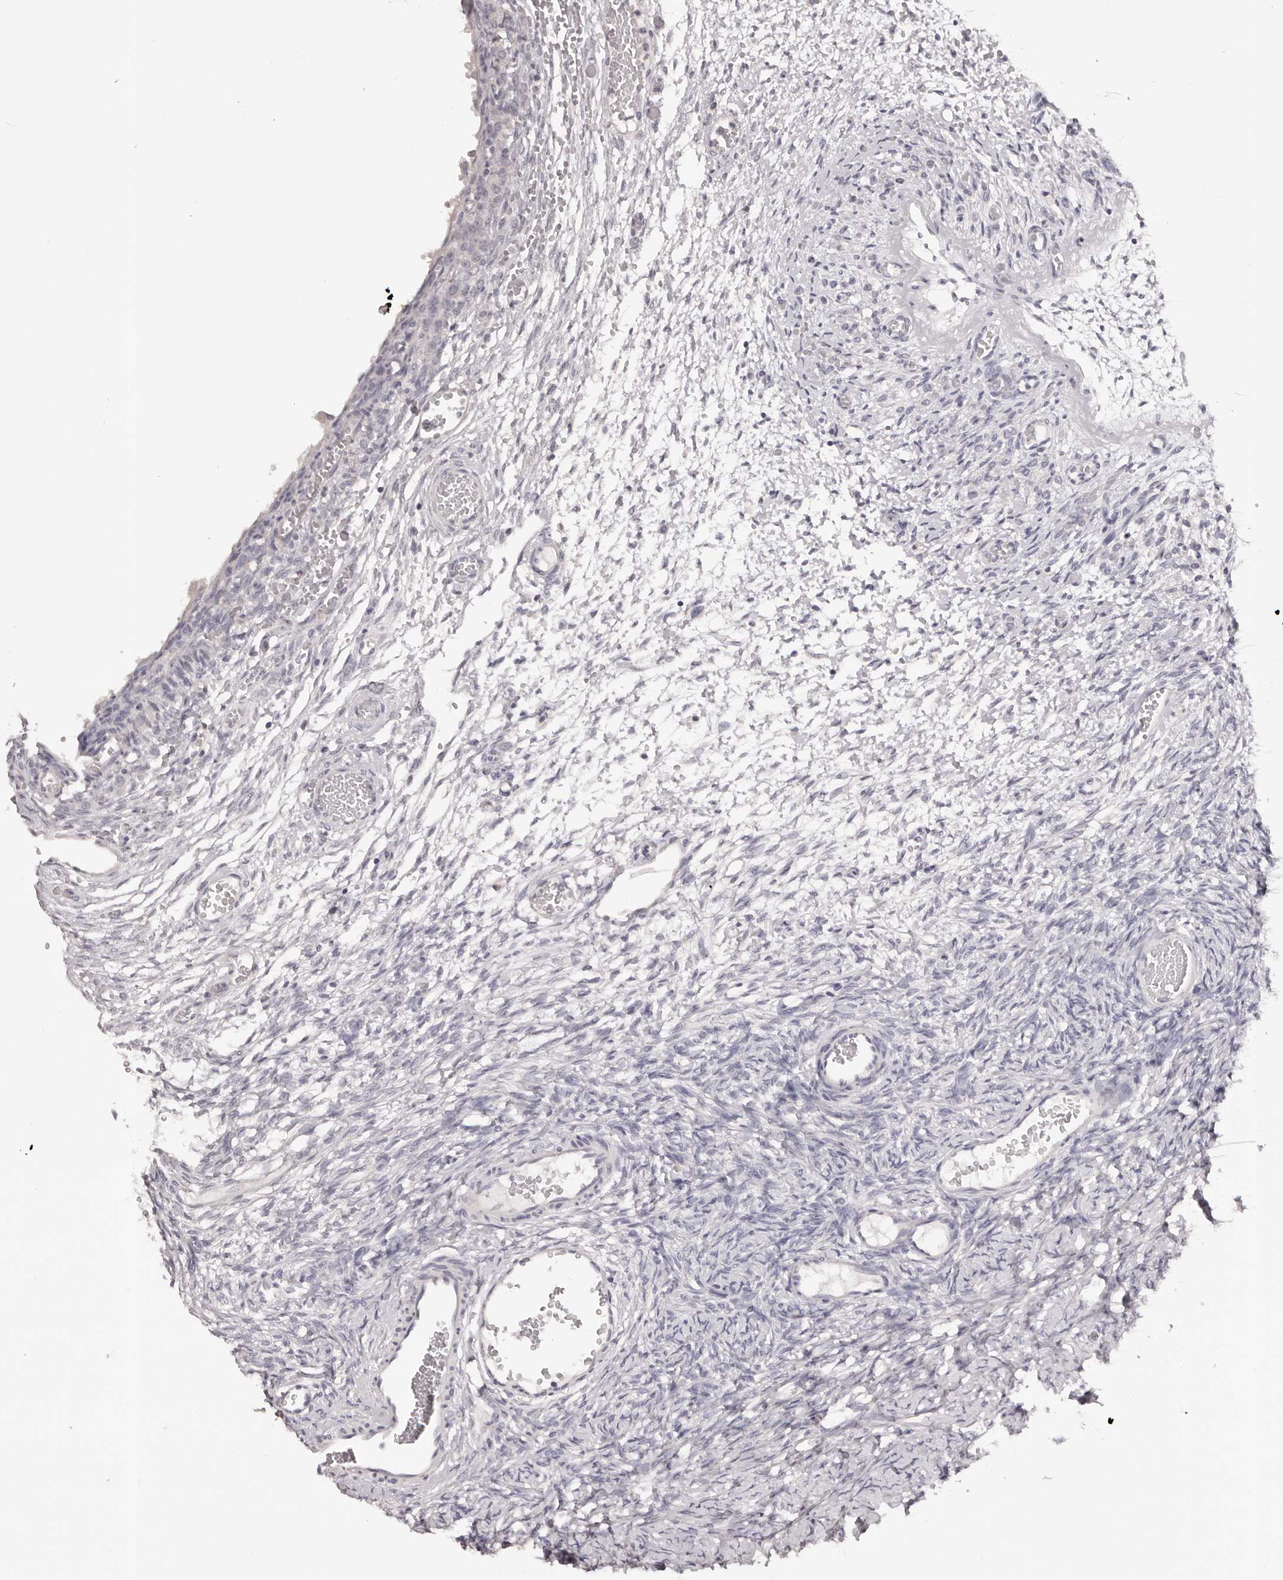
{"staining": {"intensity": "negative", "quantity": "none", "location": "none"}, "tissue": "ovary", "cell_type": "Follicle cells", "image_type": "normal", "snomed": [{"axis": "morphology", "description": "Adenocarcinoma, NOS"}, {"axis": "topography", "description": "Endometrium"}], "caption": "Ovary stained for a protein using IHC demonstrates no staining follicle cells.", "gene": "KCNJ8", "patient": {"sex": "female", "age": 32}}